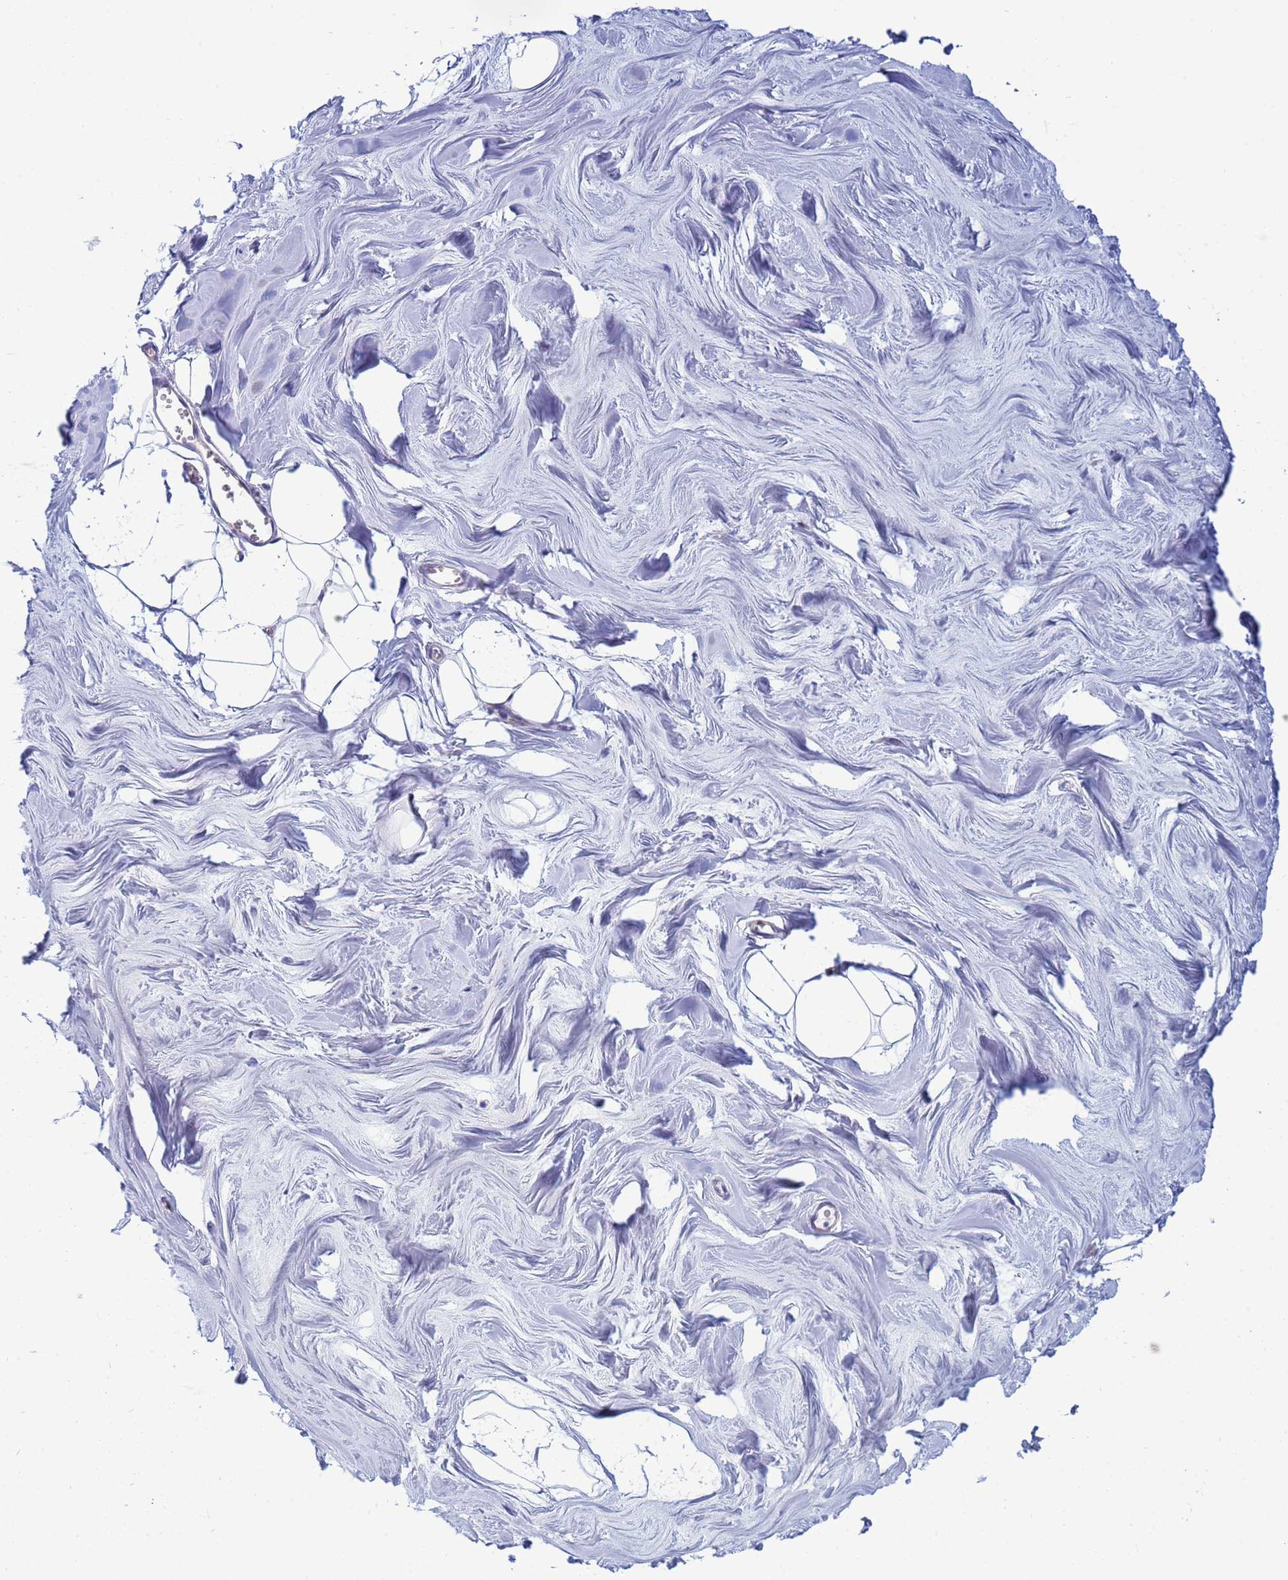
{"staining": {"intensity": "negative", "quantity": "none", "location": "none"}, "tissue": "breast", "cell_type": "Adipocytes", "image_type": "normal", "snomed": [{"axis": "morphology", "description": "Normal tissue, NOS"}, {"axis": "topography", "description": "Breast"}], "caption": "Immunohistochemistry image of benign breast: breast stained with DAB exhibits no significant protein expression in adipocytes.", "gene": "TRPC6", "patient": {"sex": "female", "age": 27}}